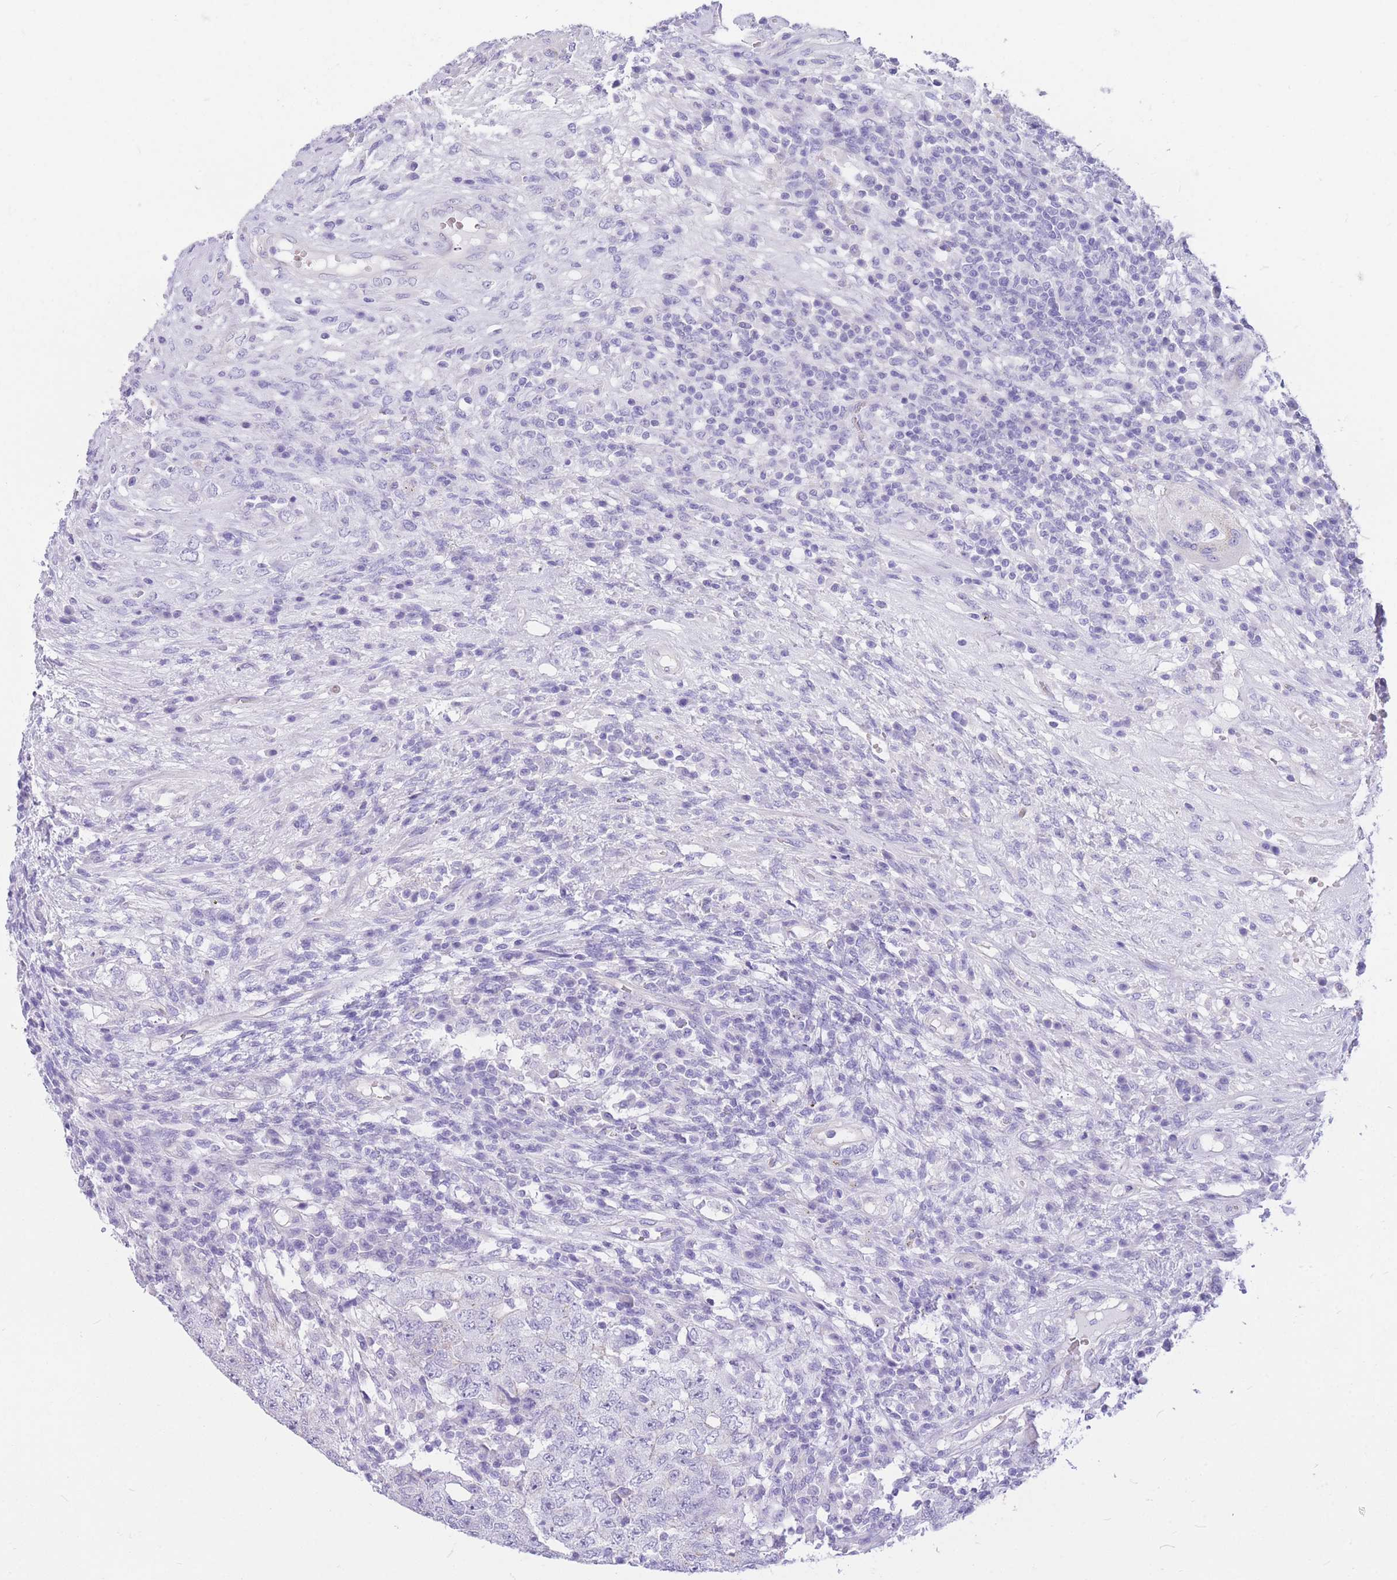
{"staining": {"intensity": "negative", "quantity": "none", "location": "none"}, "tissue": "testis cancer", "cell_type": "Tumor cells", "image_type": "cancer", "snomed": [{"axis": "morphology", "description": "Carcinoma, Embryonal, NOS"}, {"axis": "topography", "description": "Testis"}], "caption": "The photomicrograph shows no significant positivity in tumor cells of testis cancer. (DAB (3,3'-diaminobenzidine) immunohistochemistry, high magnification).", "gene": "ZNF311", "patient": {"sex": "male", "age": 26}}